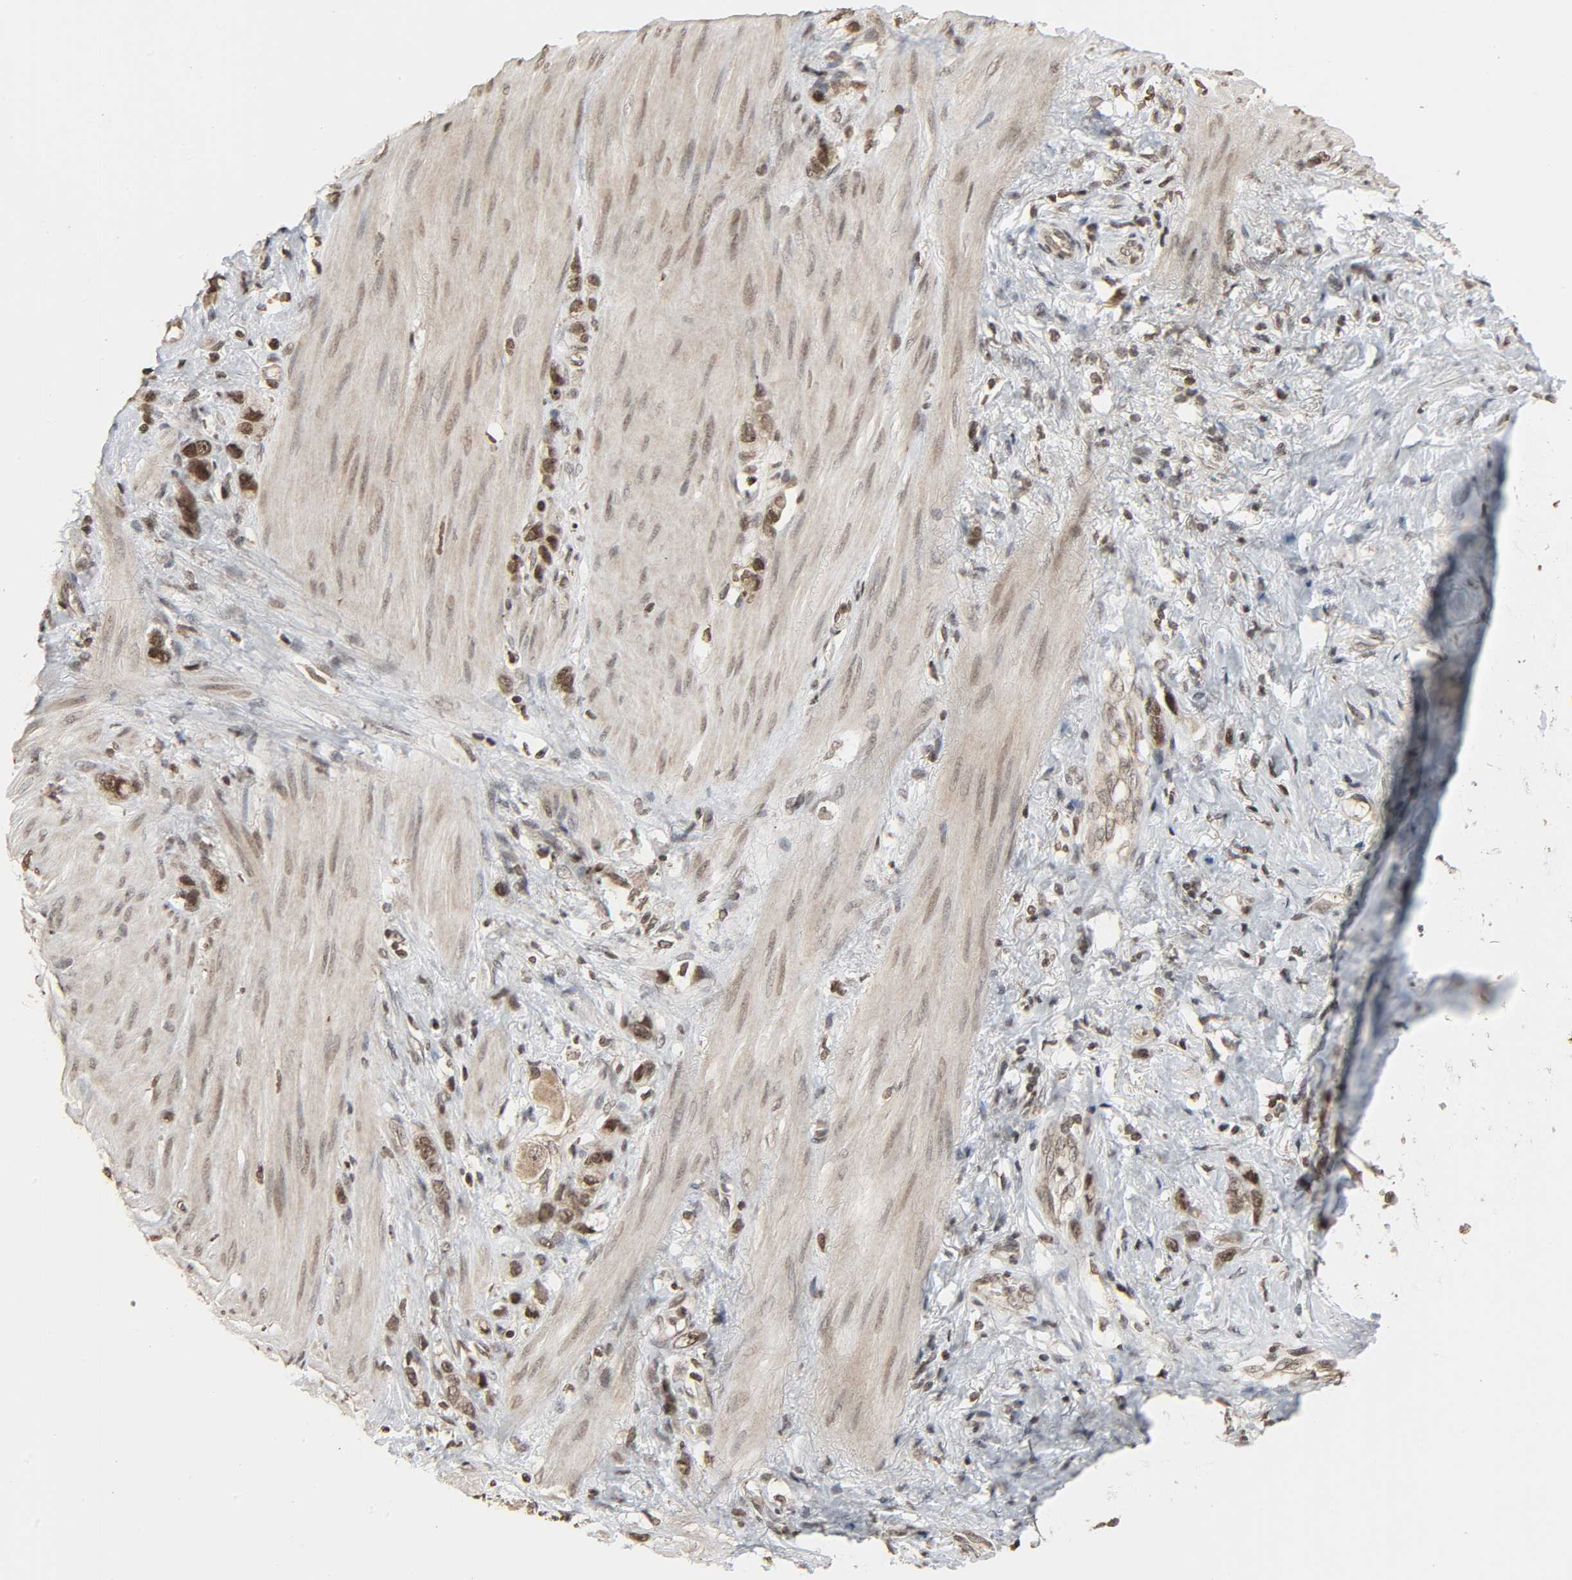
{"staining": {"intensity": "moderate", "quantity": ">75%", "location": "nuclear"}, "tissue": "stomach cancer", "cell_type": "Tumor cells", "image_type": "cancer", "snomed": [{"axis": "morphology", "description": "Normal tissue, NOS"}, {"axis": "morphology", "description": "Adenocarcinoma, NOS"}, {"axis": "morphology", "description": "Adenocarcinoma, High grade"}, {"axis": "topography", "description": "Stomach, upper"}, {"axis": "topography", "description": "Stomach"}], "caption": "Human stomach cancer (high-grade adenocarcinoma) stained with a brown dye shows moderate nuclear positive expression in approximately >75% of tumor cells.", "gene": "XRCC1", "patient": {"sex": "female", "age": 65}}